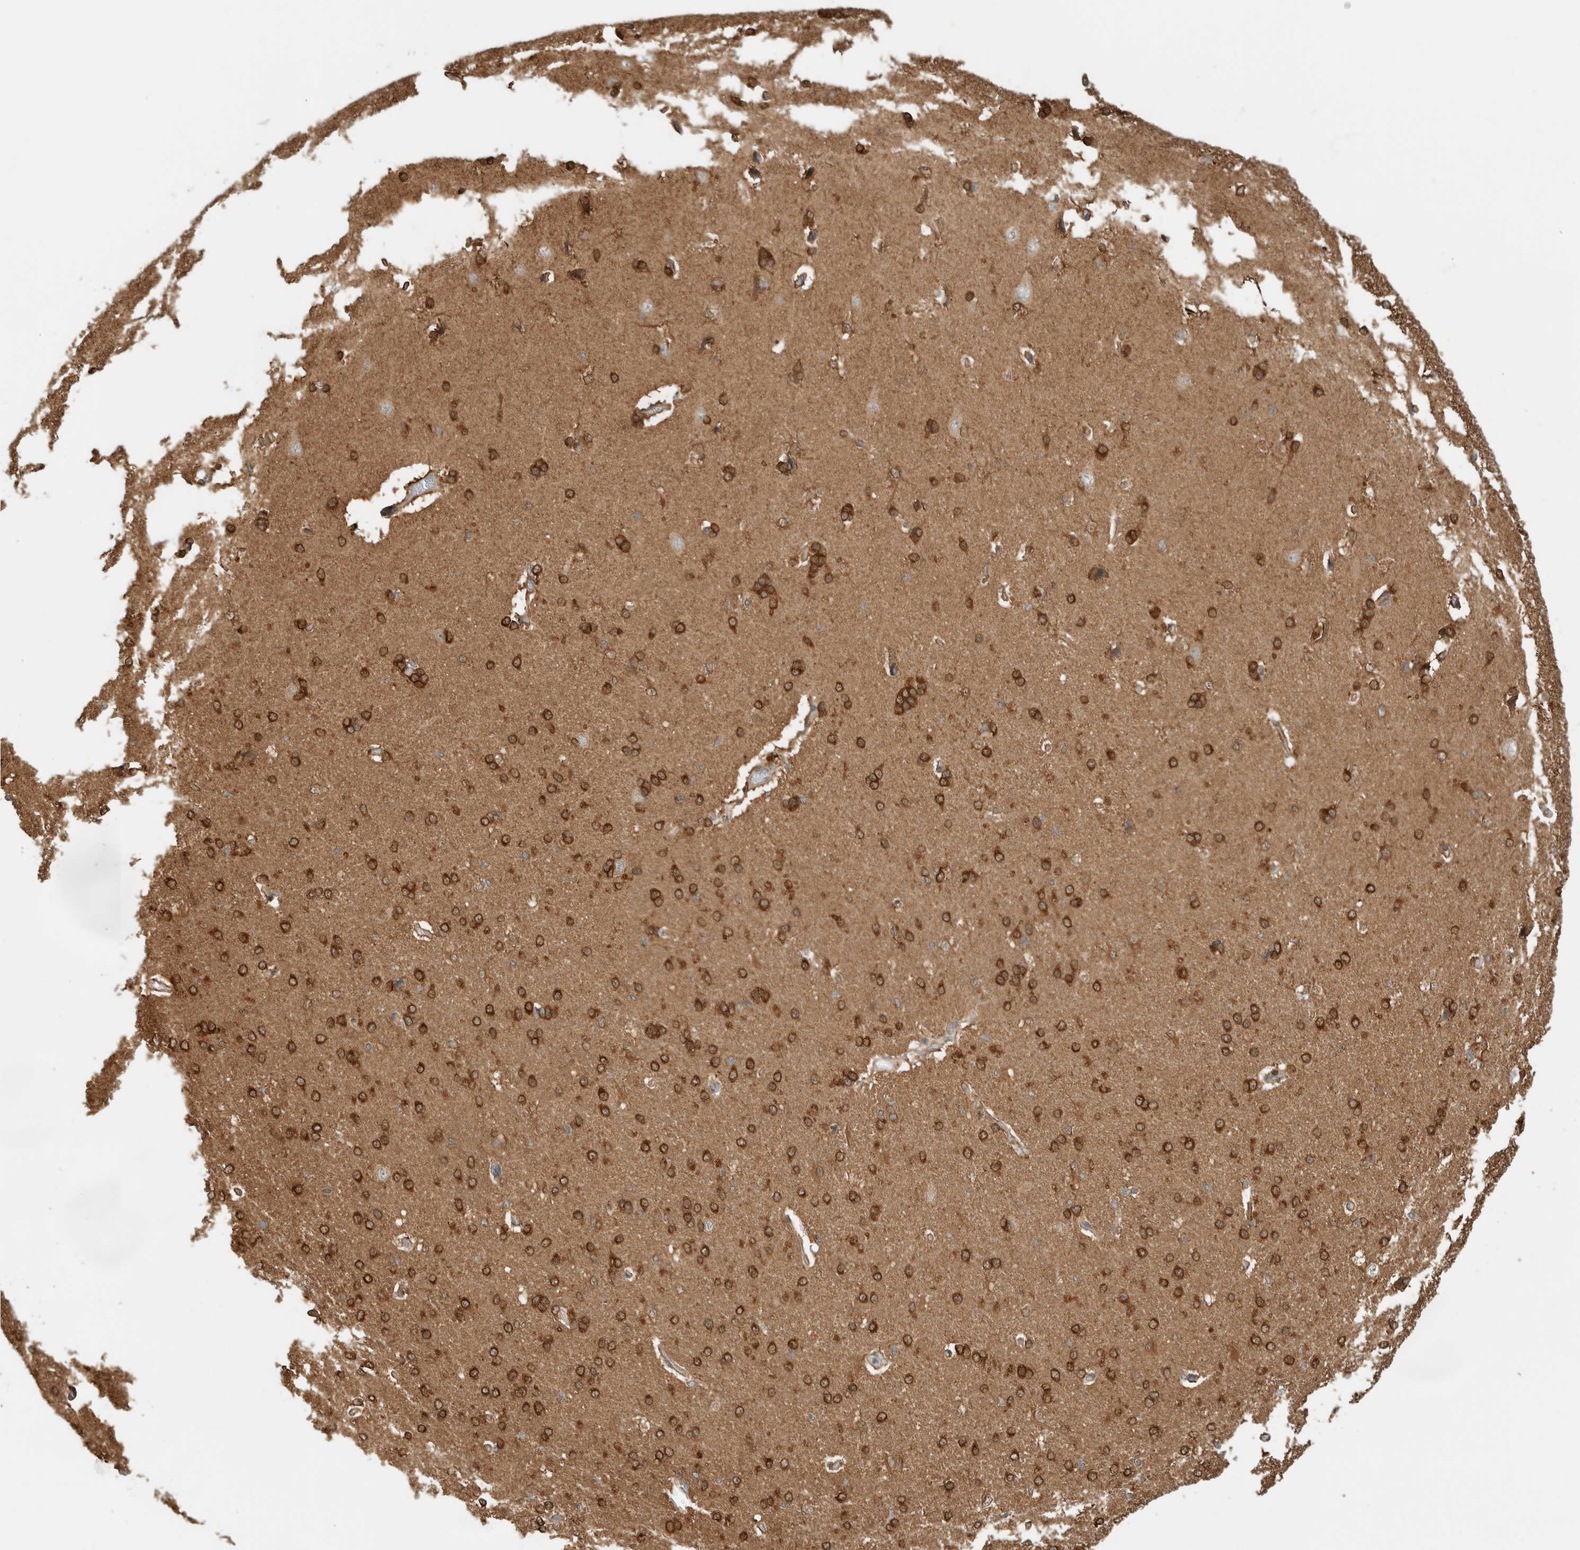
{"staining": {"intensity": "weak", "quantity": ">75%", "location": "cytoplasmic/membranous"}, "tissue": "cerebral cortex", "cell_type": "Endothelial cells", "image_type": "normal", "snomed": [{"axis": "morphology", "description": "Normal tissue, NOS"}, {"axis": "topography", "description": "Cerebral cortex"}], "caption": "A histopathology image of human cerebral cortex stained for a protein shows weak cytoplasmic/membranous brown staining in endothelial cells. Nuclei are stained in blue.", "gene": "CNTROB", "patient": {"sex": "male", "age": 62}}